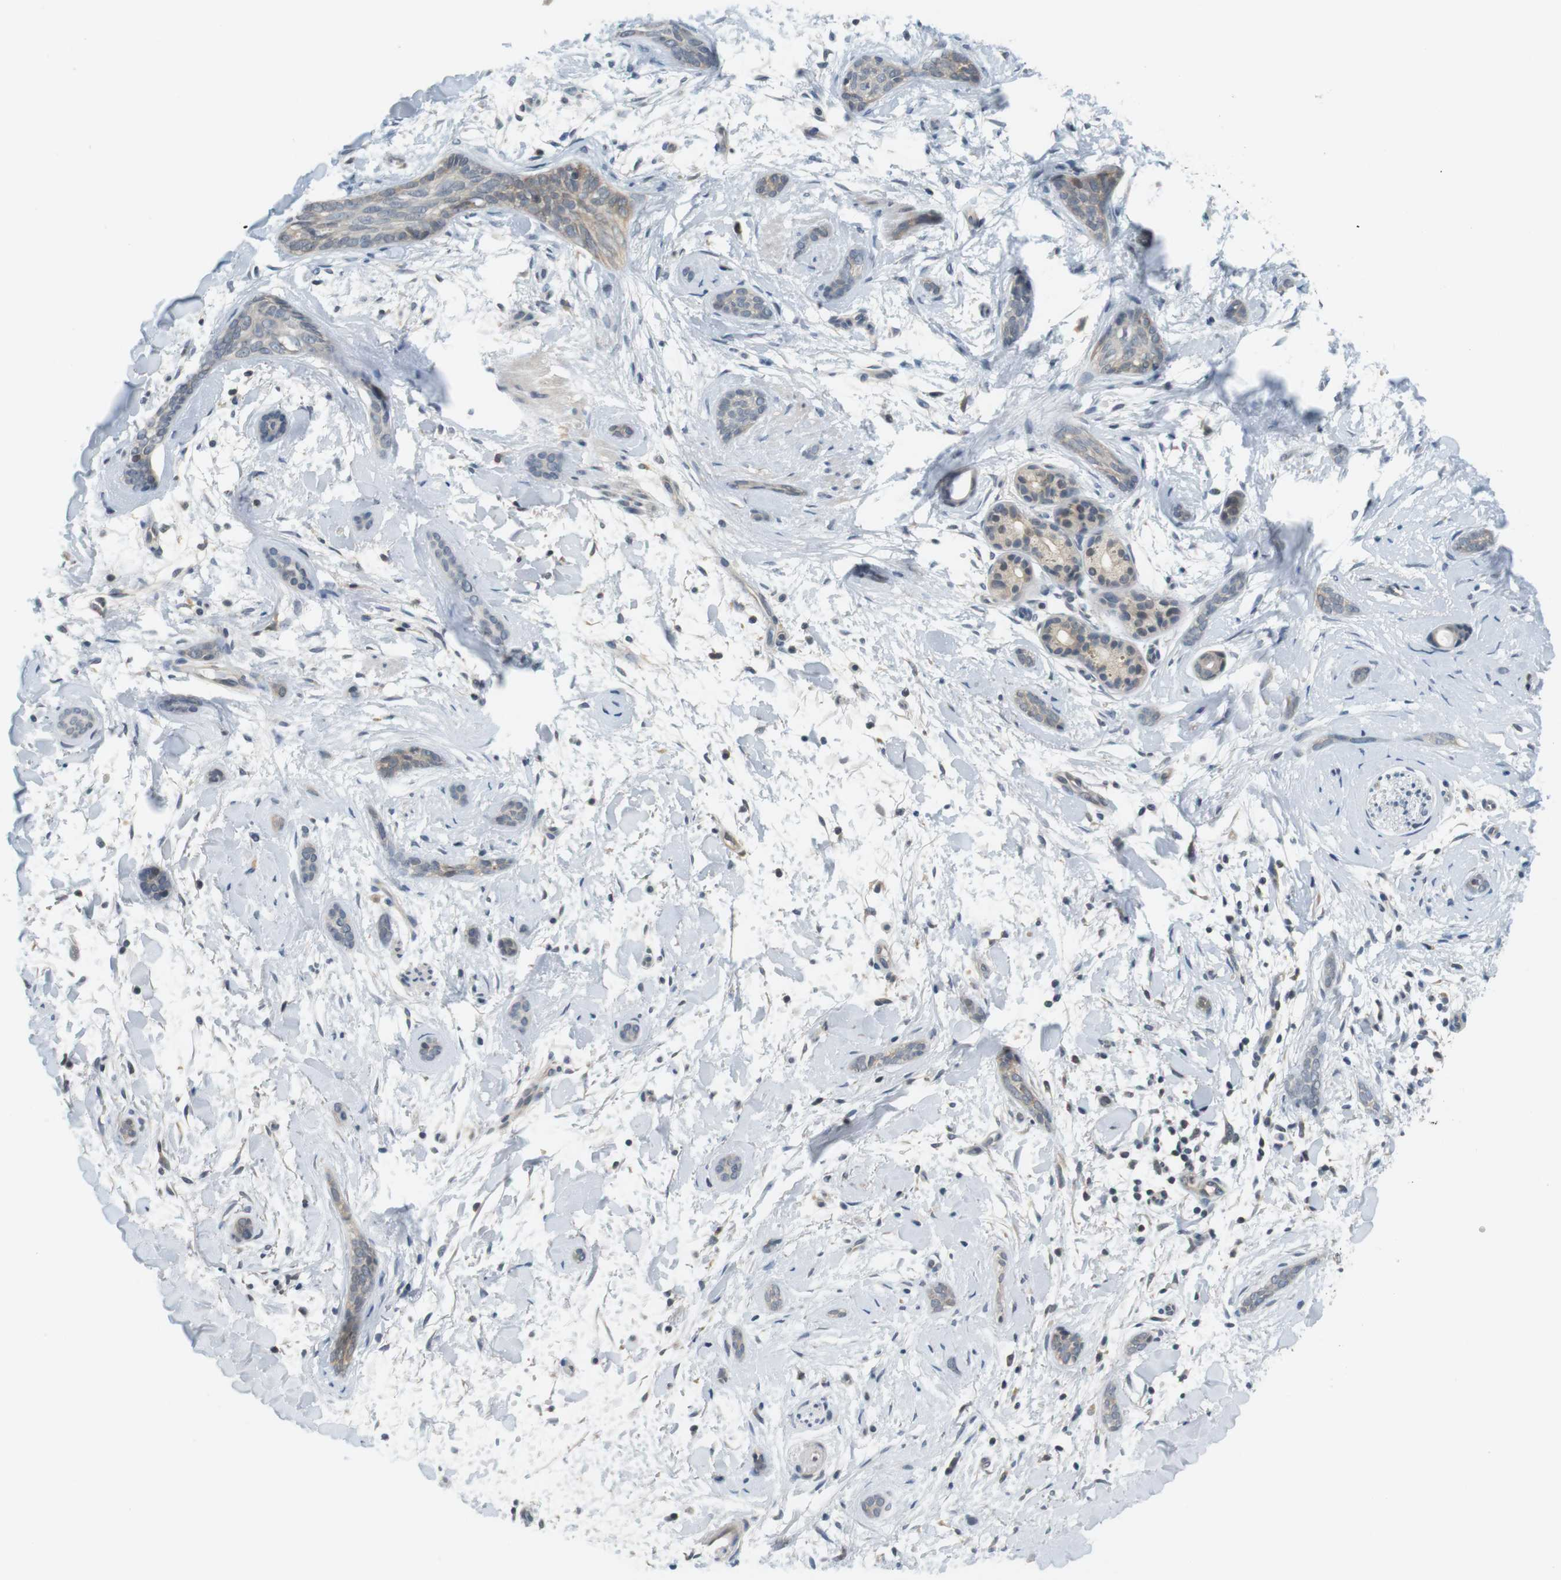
{"staining": {"intensity": "negative", "quantity": "none", "location": "none"}, "tissue": "skin cancer", "cell_type": "Tumor cells", "image_type": "cancer", "snomed": [{"axis": "morphology", "description": "Basal cell carcinoma"}, {"axis": "morphology", "description": "Adnexal tumor, benign"}, {"axis": "topography", "description": "Skin"}], "caption": "This is an IHC histopathology image of skin cancer. There is no expression in tumor cells.", "gene": "WNT7A", "patient": {"sex": "female", "age": 42}}